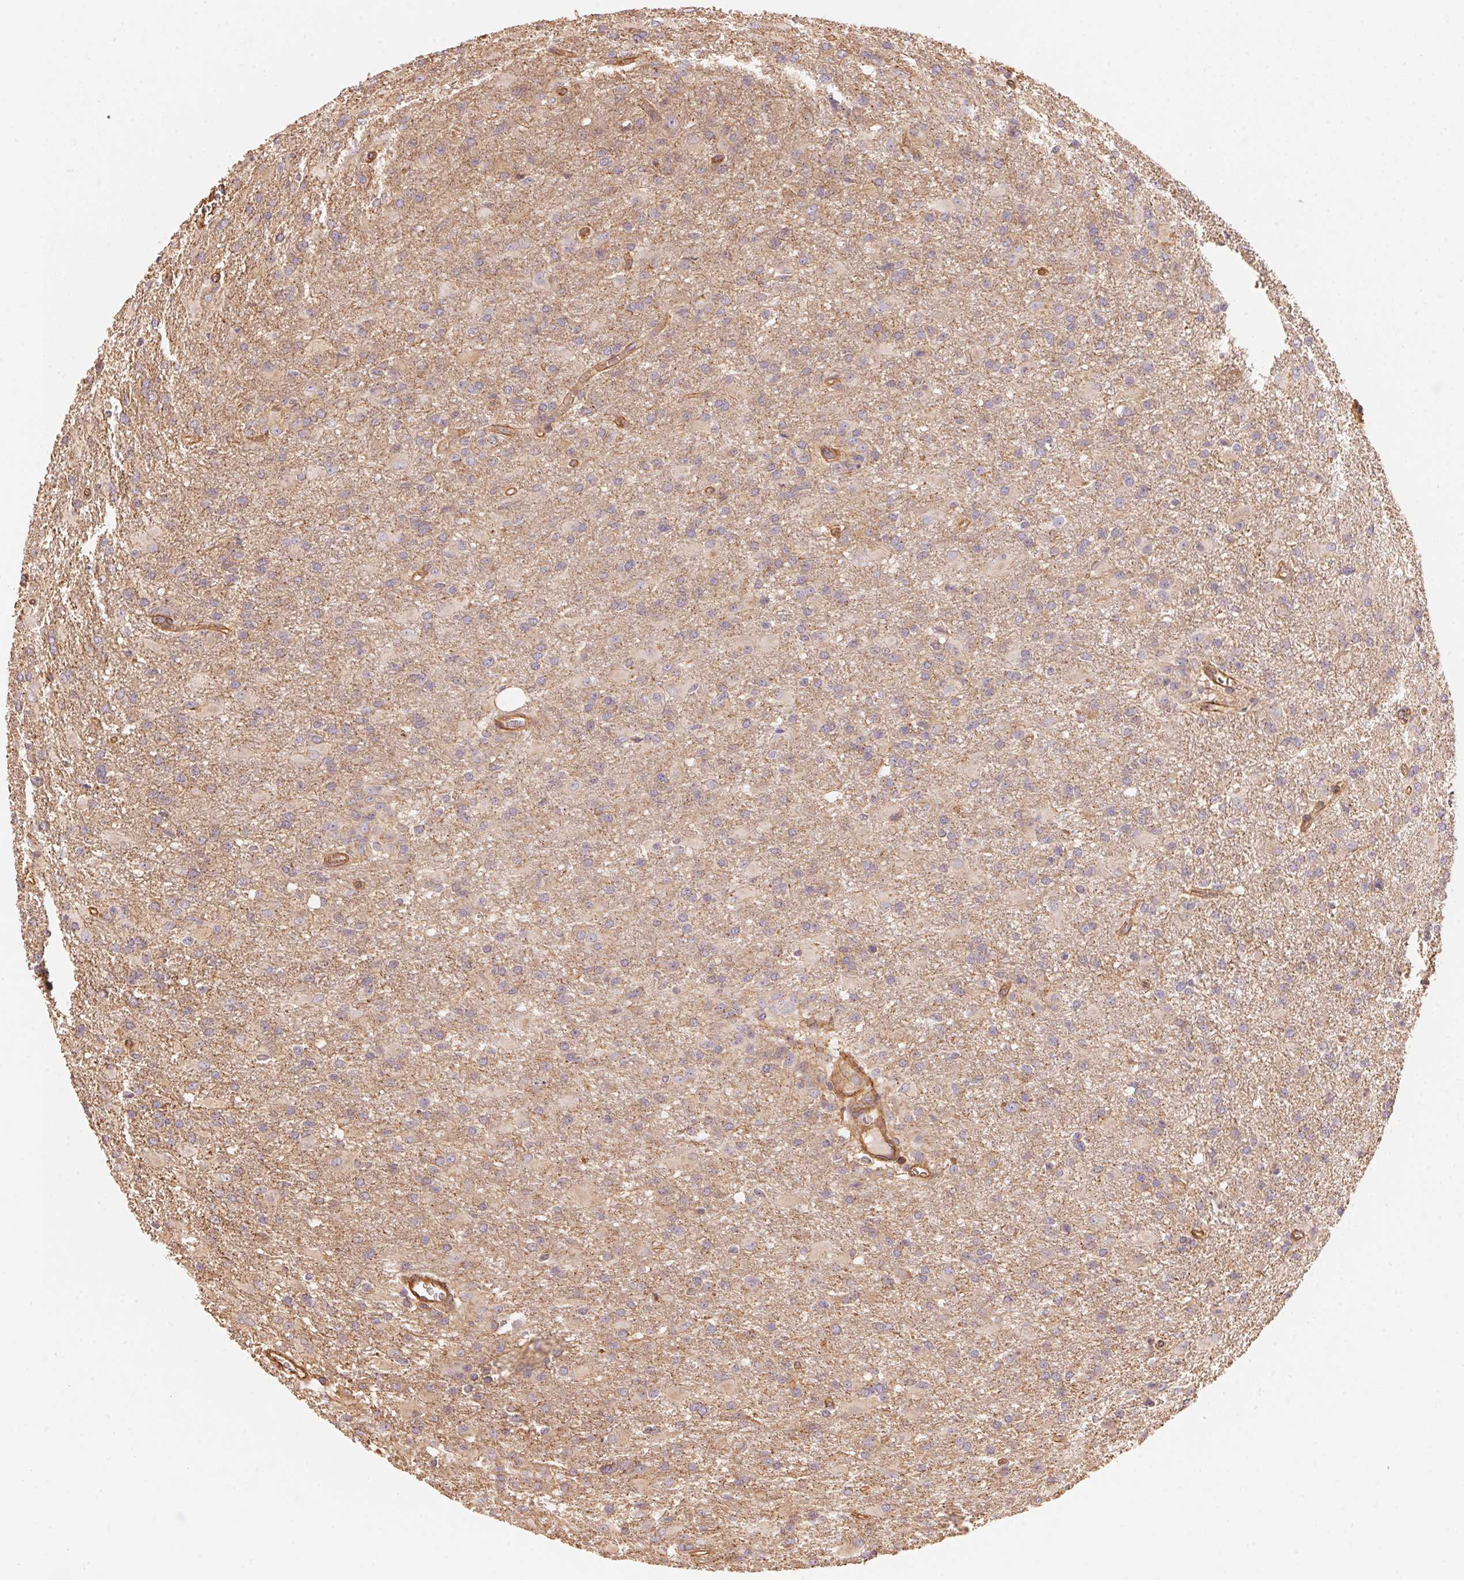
{"staining": {"intensity": "negative", "quantity": "none", "location": "none"}, "tissue": "glioma", "cell_type": "Tumor cells", "image_type": "cancer", "snomed": [{"axis": "morphology", "description": "Glioma, malignant, High grade"}, {"axis": "topography", "description": "Brain"}], "caption": "Photomicrograph shows no protein expression in tumor cells of malignant glioma (high-grade) tissue.", "gene": "FRAS1", "patient": {"sex": "male", "age": 68}}